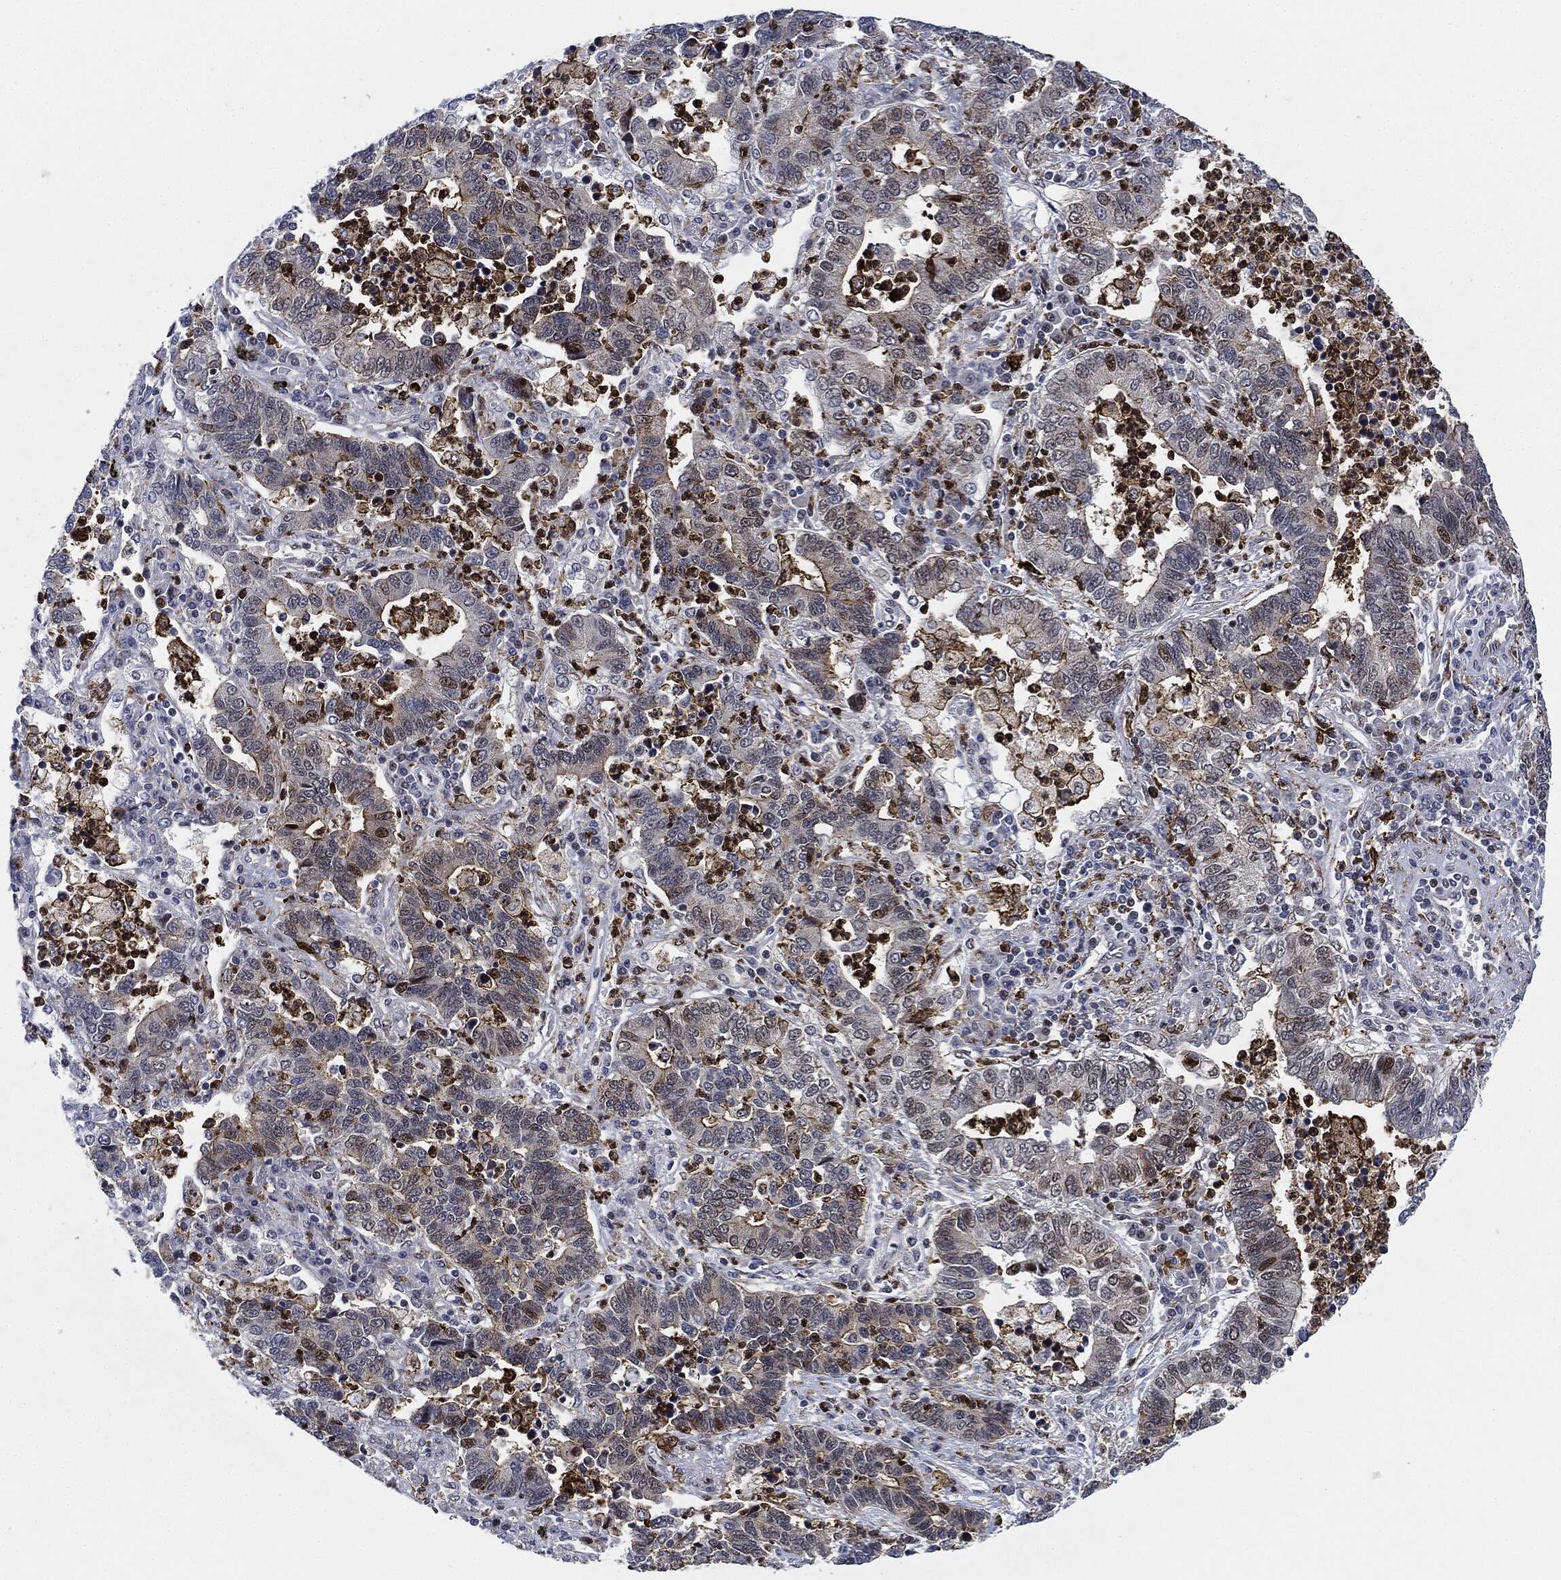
{"staining": {"intensity": "moderate", "quantity": "<25%", "location": "nuclear"}, "tissue": "lung cancer", "cell_type": "Tumor cells", "image_type": "cancer", "snomed": [{"axis": "morphology", "description": "Adenocarcinoma, NOS"}, {"axis": "topography", "description": "Lung"}], "caption": "Immunohistochemical staining of human lung cancer reveals low levels of moderate nuclear staining in about <25% of tumor cells.", "gene": "NANOS3", "patient": {"sex": "female", "age": 57}}